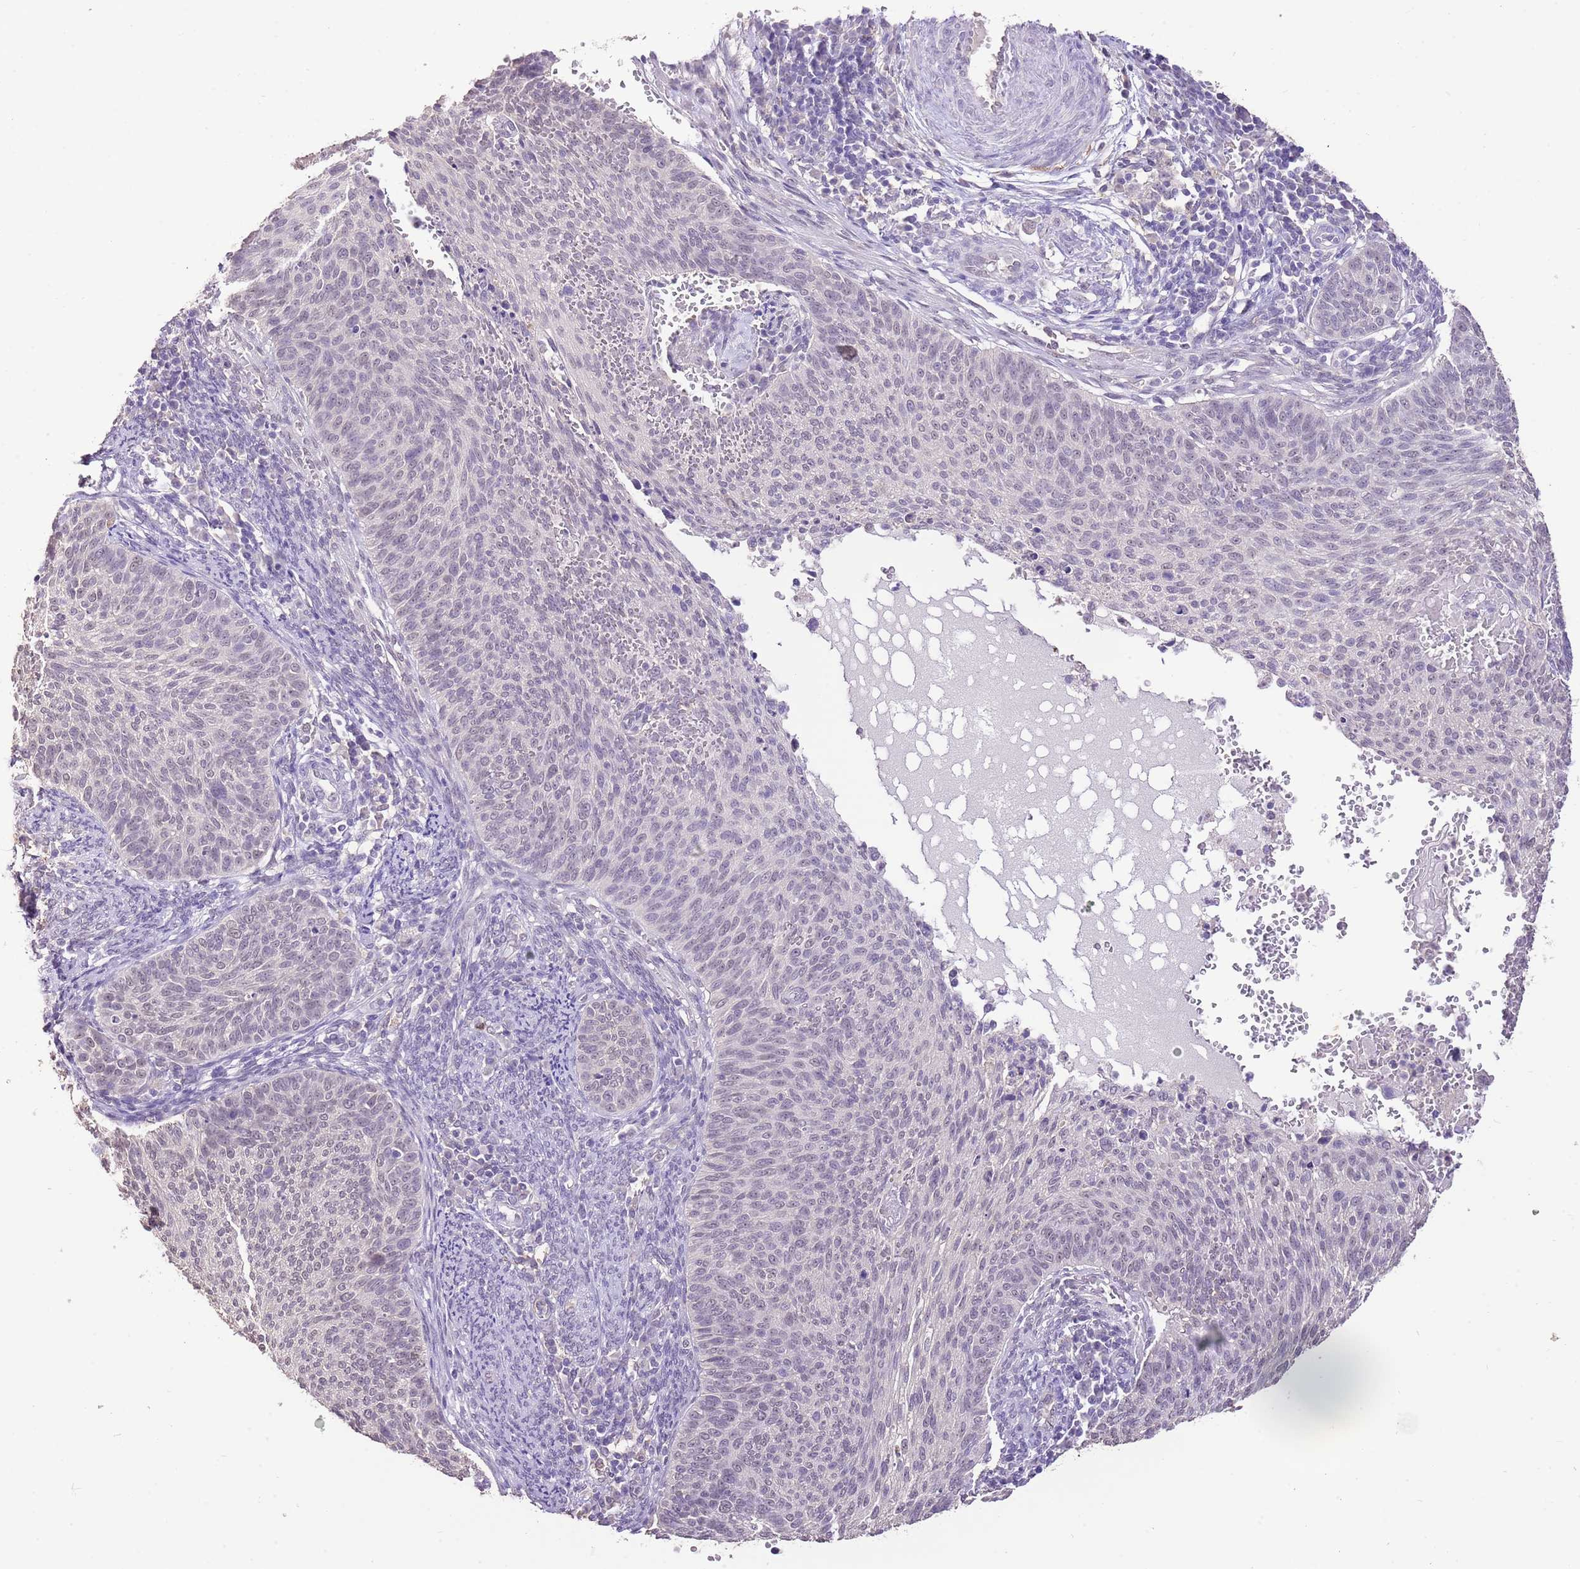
{"staining": {"intensity": "weak", "quantity": "<25%", "location": "nuclear"}, "tissue": "cervical cancer", "cell_type": "Tumor cells", "image_type": "cancer", "snomed": [{"axis": "morphology", "description": "Squamous cell carcinoma, NOS"}, {"axis": "topography", "description": "Cervix"}], "caption": "Immunohistochemistry of cervical cancer (squamous cell carcinoma) demonstrates no expression in tumor cells.", "gene": "IZUMO4", "patient": {"sex": "female", "age": 70}}